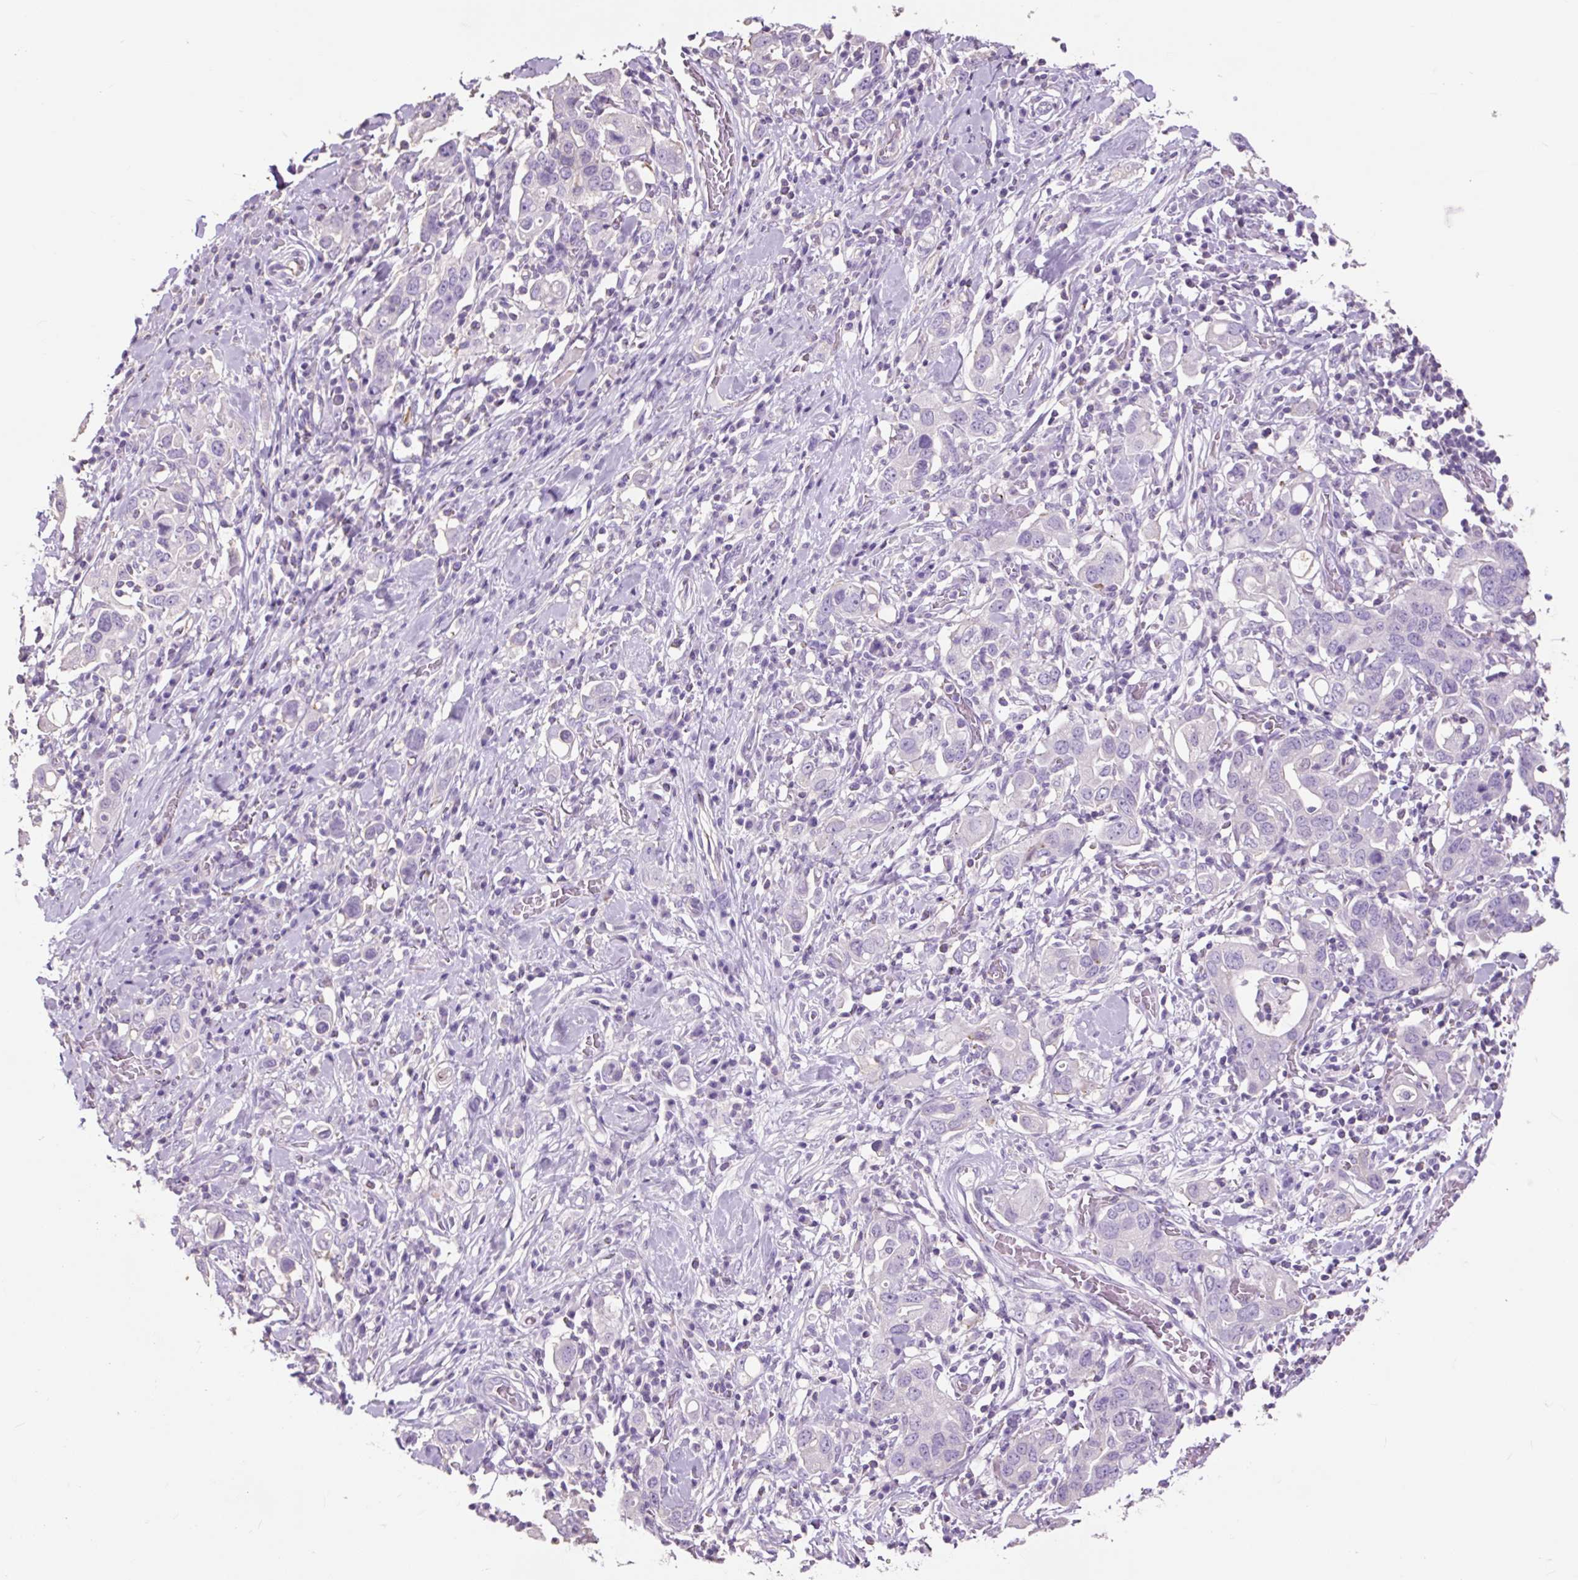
{"staining": {"intensity": "negative", "quantity": "none", "location": "none"}, "tissue": "stomach cancer", "cell_type": "Tumor cells", "image_type": "cancer", "snomed": [{"axis": "morphology", "description": "Adenocarcinoma, NOS"}, {"axis": "topography", "description": "Stomach, upper"}], "caption": "This photomicrograph is of stomach cancer (adenocarcinoma) stained with immunohistochemistry (IHC) to label a protein in brown with the nuclei are counter-stained blue. There is no positivity in tumor cells. (DAB immunohistochemistry with hematoxylin counter stain).", "gene": "OR10A7", "patient": {"sex": "male", "age": 62}}